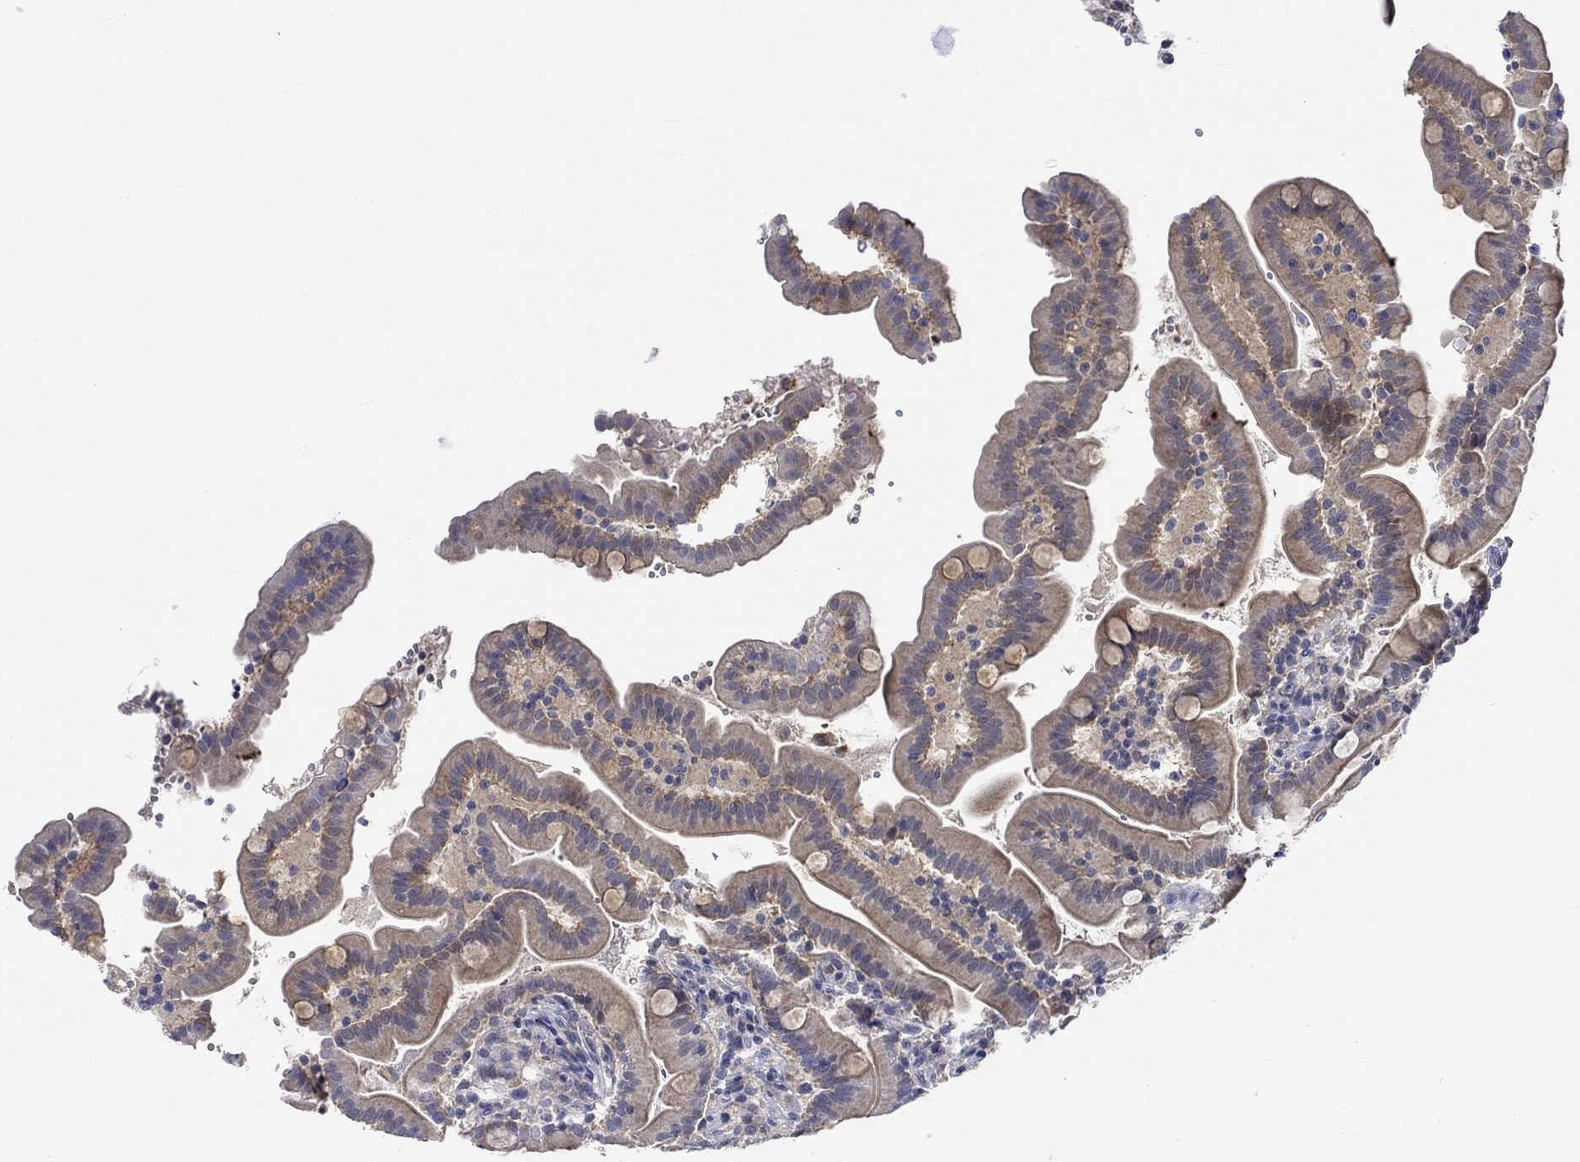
{"staining": {"intensity": "moderate", "quantity": ">75%", "location": "cytoplasmic/membranous"}, "tissue": "small intestine", "cell_type": "Glandular cells", "image_type": "normal", "snomed": [{"axis": "morphology", "description": "Normal tissue, NOS"}, {"axis": "topography", "description": "Small intestine"}], "caption": "The micrograph reveals a brown stain indicating the presence of a protein in the cytoplasmic/membranous of glandular cells in small intestine. The protein is stained brown, and the nuclei are stained in blue (DAB (3,3'-diaminobenzidine) IHC with brightfield microscopy, high magnification).", "gene": "WASF1", "patient": {"sex": "female", "age": 44}}